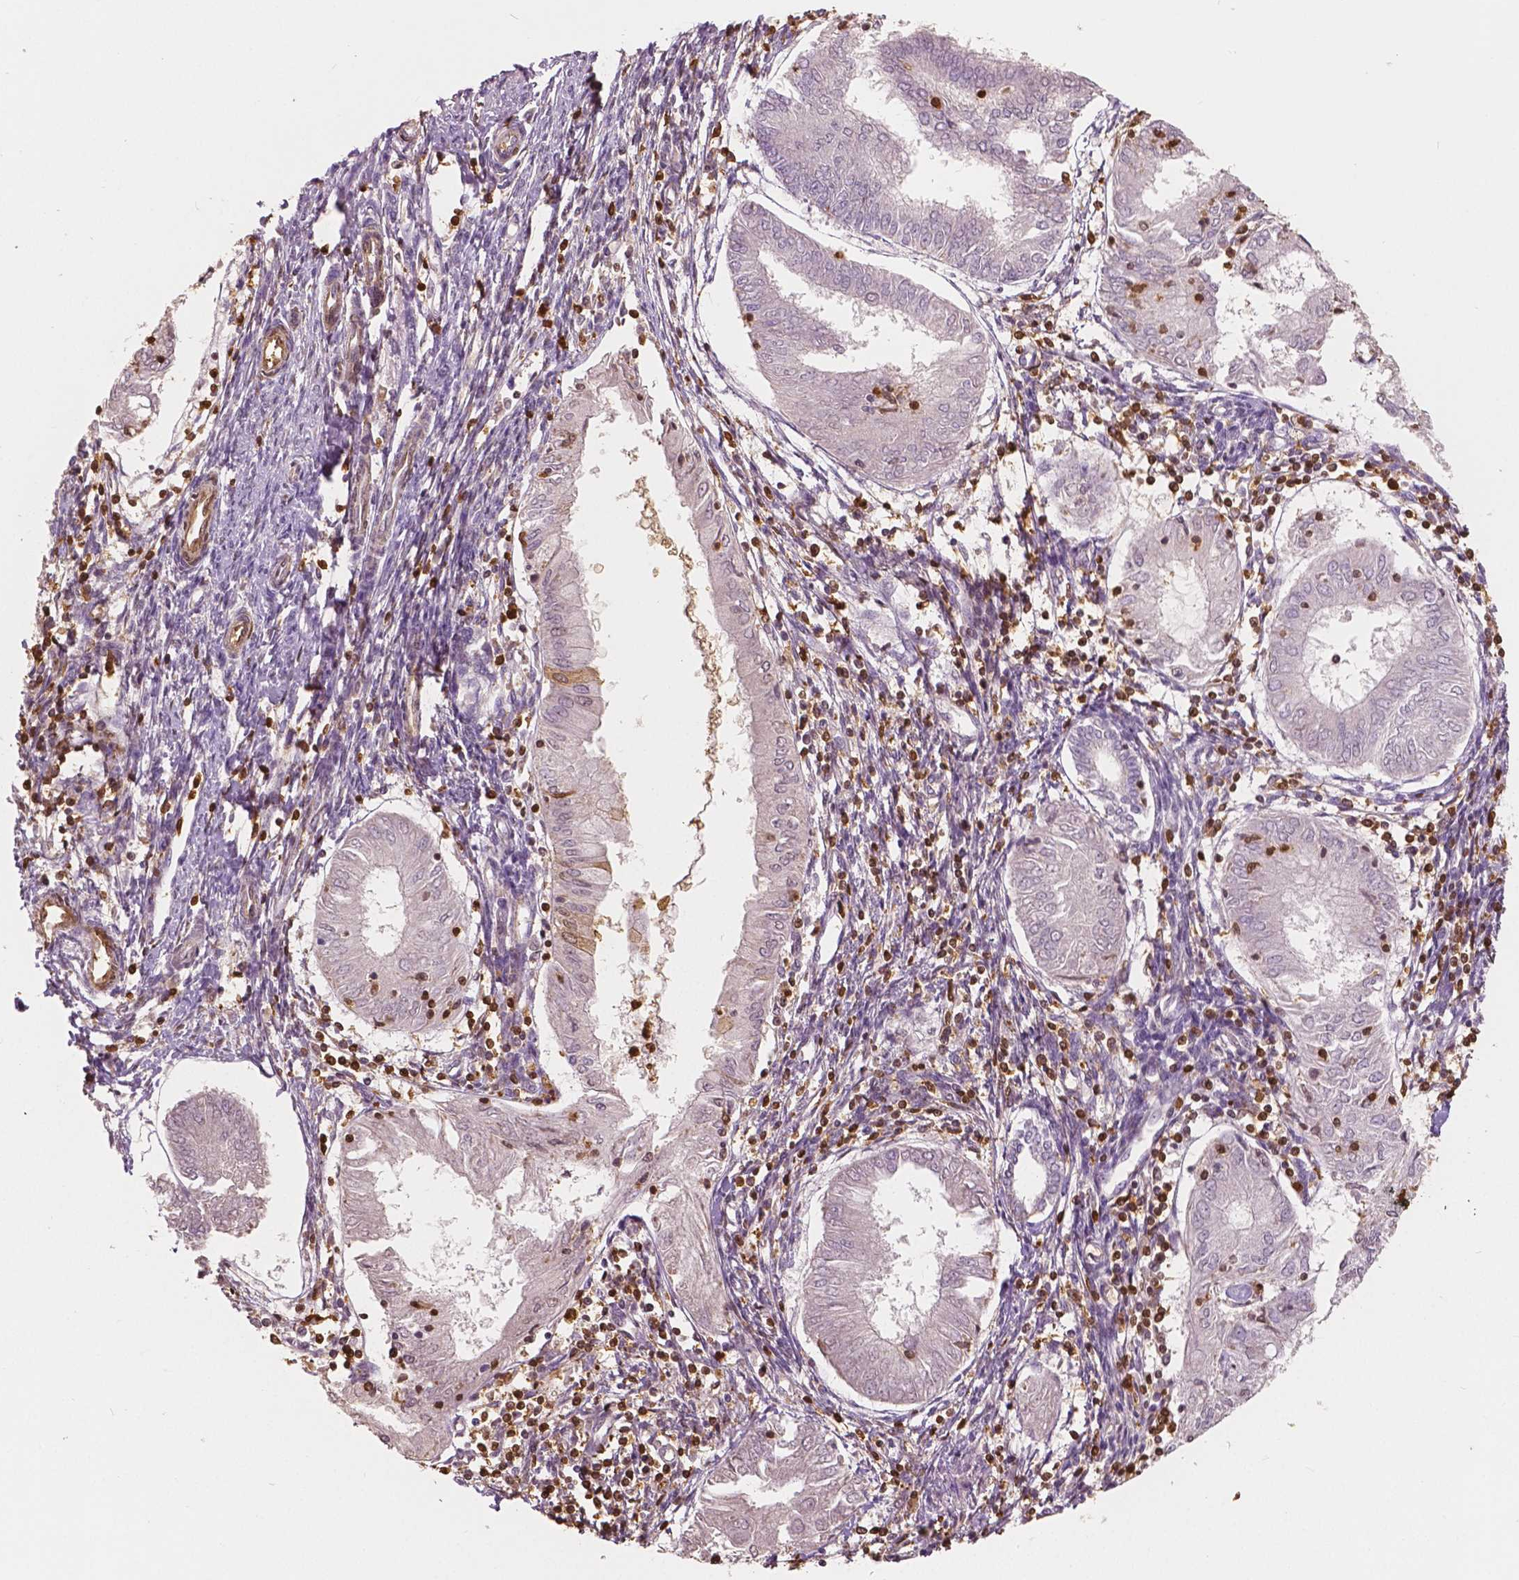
{"staining": {"intensity": "negative", "quantity": "none", "location": "none"}, "tissue": "endometrial cancer", "cell_type": "Tumor cells", "image_type": "cancer", "snomed": [{"axis": "morphology", "description": "Adenocarcinoma, NOS"}, {"axis": "topography", "description": "Endometrium"}], "caption": "Endometrial cancer (adenocarcinoma) was stained to show a protein in brown. There is no significant expression in tumor cells.", "gene": "S100A4", "patient": {"sex": "female", "age": 68}}